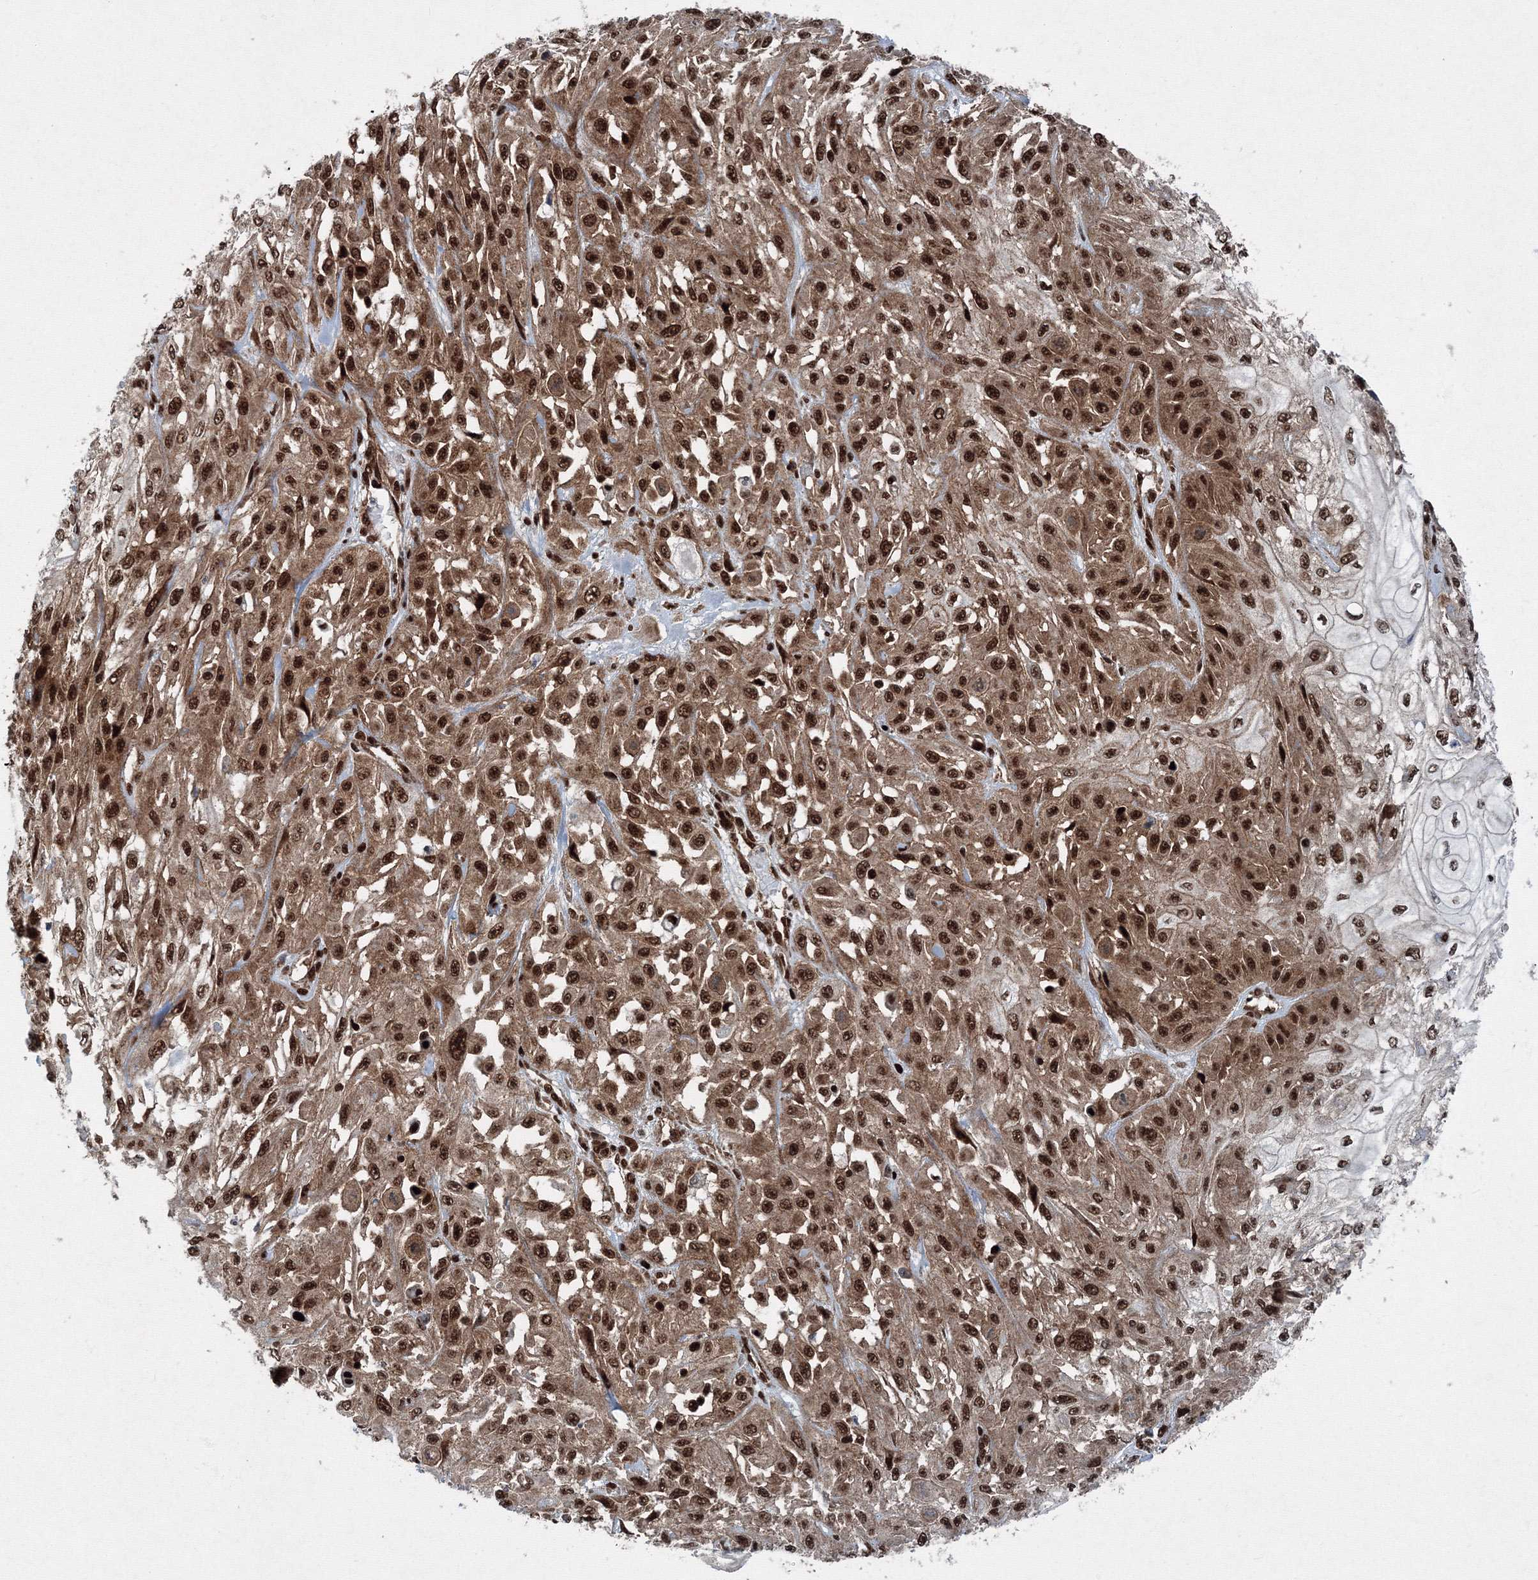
{"staining": {"intensity": "strong", "quantity": ">75%", "location": "cytoplasmic/membranous,nuclear"}, "tissue": "skin cancer", "cell_type": "Tumor cells", "image_type": "cancer", "snomed": [{"axis": "morphology", "description": "Squamous cell carcinoma, NOS"}, {"axis": "morphology", "description": "Squamous cell carcinoma, metastatic, NOS"}, {"axis": "topography", "description": "Skin"}, {"axis": "topography", "description": "Lymph node"}], "caption": "The photomicrograph reveals a brown stain indicating the presence of a protein in the cytoplasmic/membranous and nuclear of tumor cells in squamous cell carcinoma (skin).", "gene": "SNRPC", "patient": {"sex": "male", "age": 75}}